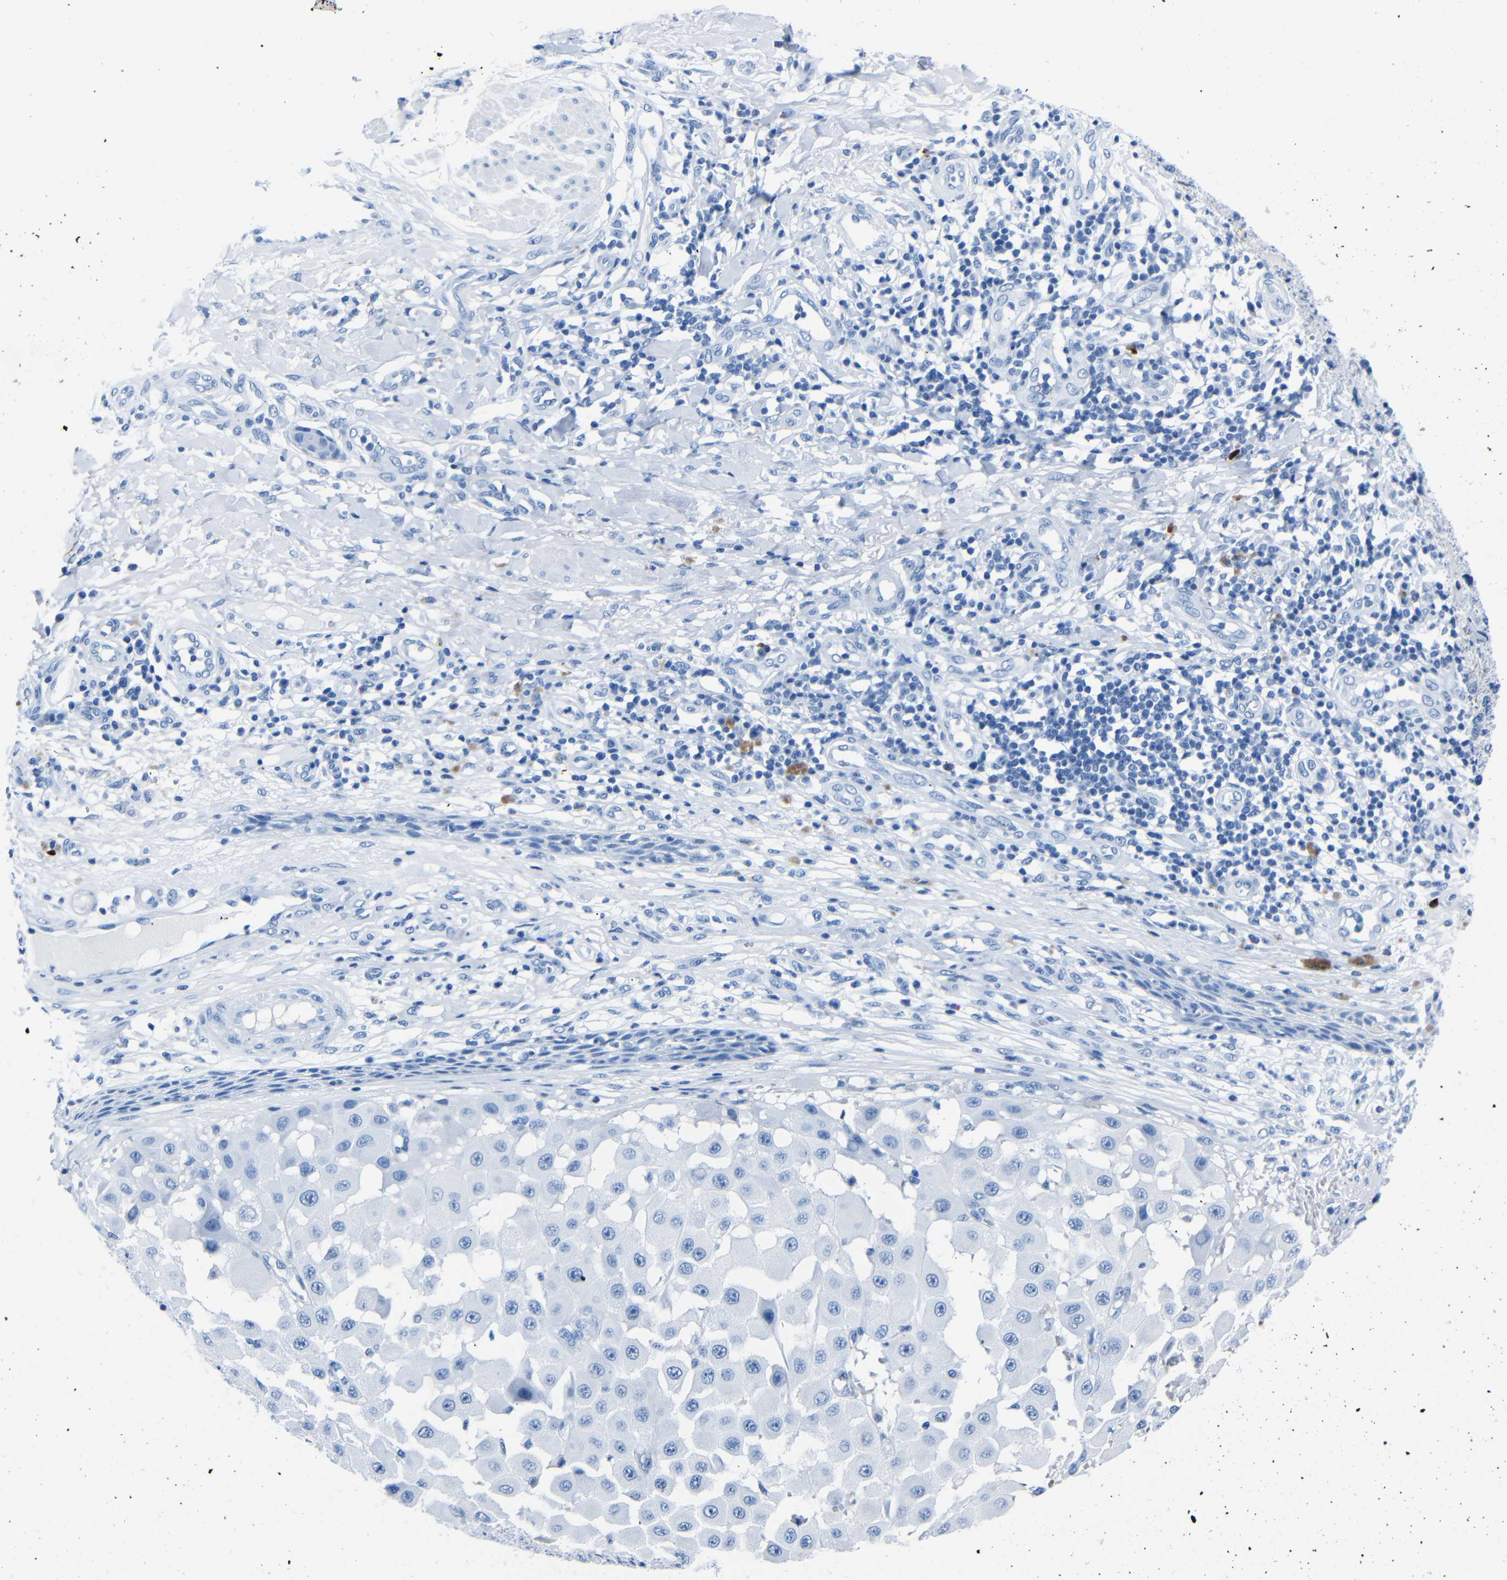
{"staining": {"intensity": "negative", "quantity": "none", "location": "none"}, "tissue": "melanoma", "cell_type": "Tumor cells", "image_type": "cancer", "snomed": [{"axis": "morphology", "description": "Malignant melanoma, NOS"}, {"axis": "topography", "description": "Skin"}], "caption": "Tumor cells show no significant protein positivity in malignant melanoma.", "gene": "CLDN11", "patient": {"sex": "female", "age": 81}}